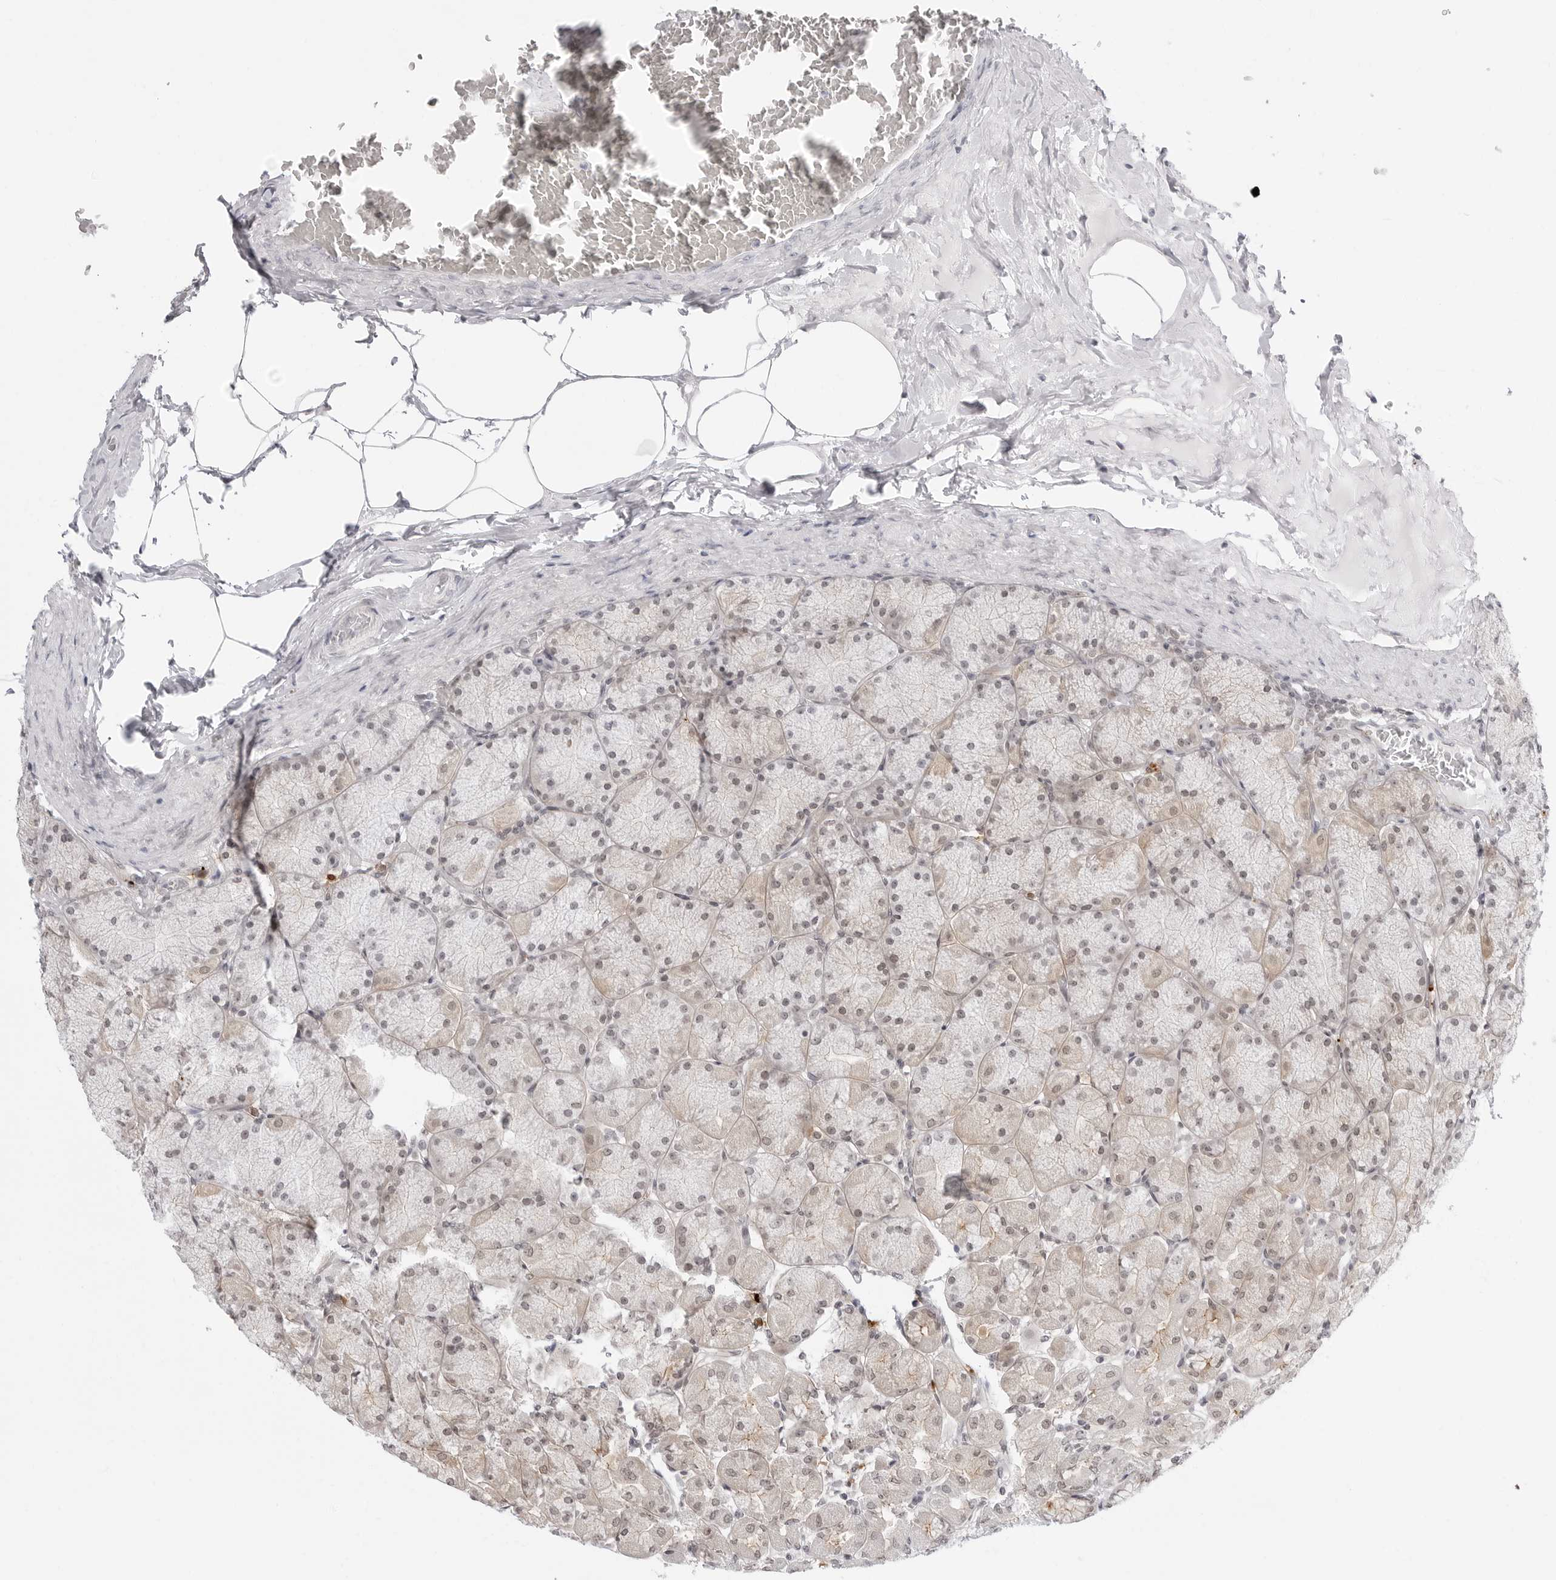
{"staining": {"intensity": "moderate", "quantity": "25%-75%", "location": "cytoplasmic/membranous,nuclear"}, "tissue": "stomach", "cell_type": "Glandular cells", "image_type": "normal", "snomed": [{"axis": "morphology", "description": "Normal tissue, NOS"}, {"axis": "topography", "description": "Stomach, upper"}], "caption": "High-magnification brightfield microscopy of benign stomach stained with DAB (brown) and counterstained with hematoxylin (blue). glandular cells exhibit moderate cytoplasmic/membranous,nuclear positivity is present in about25%-75% of cells. Immunohistochemistry (ihc) stains the protein in brown and the nuclei are stained blue.", "gene": "PPP2R5C", "patient": {"sex": "female", "age": 56}}